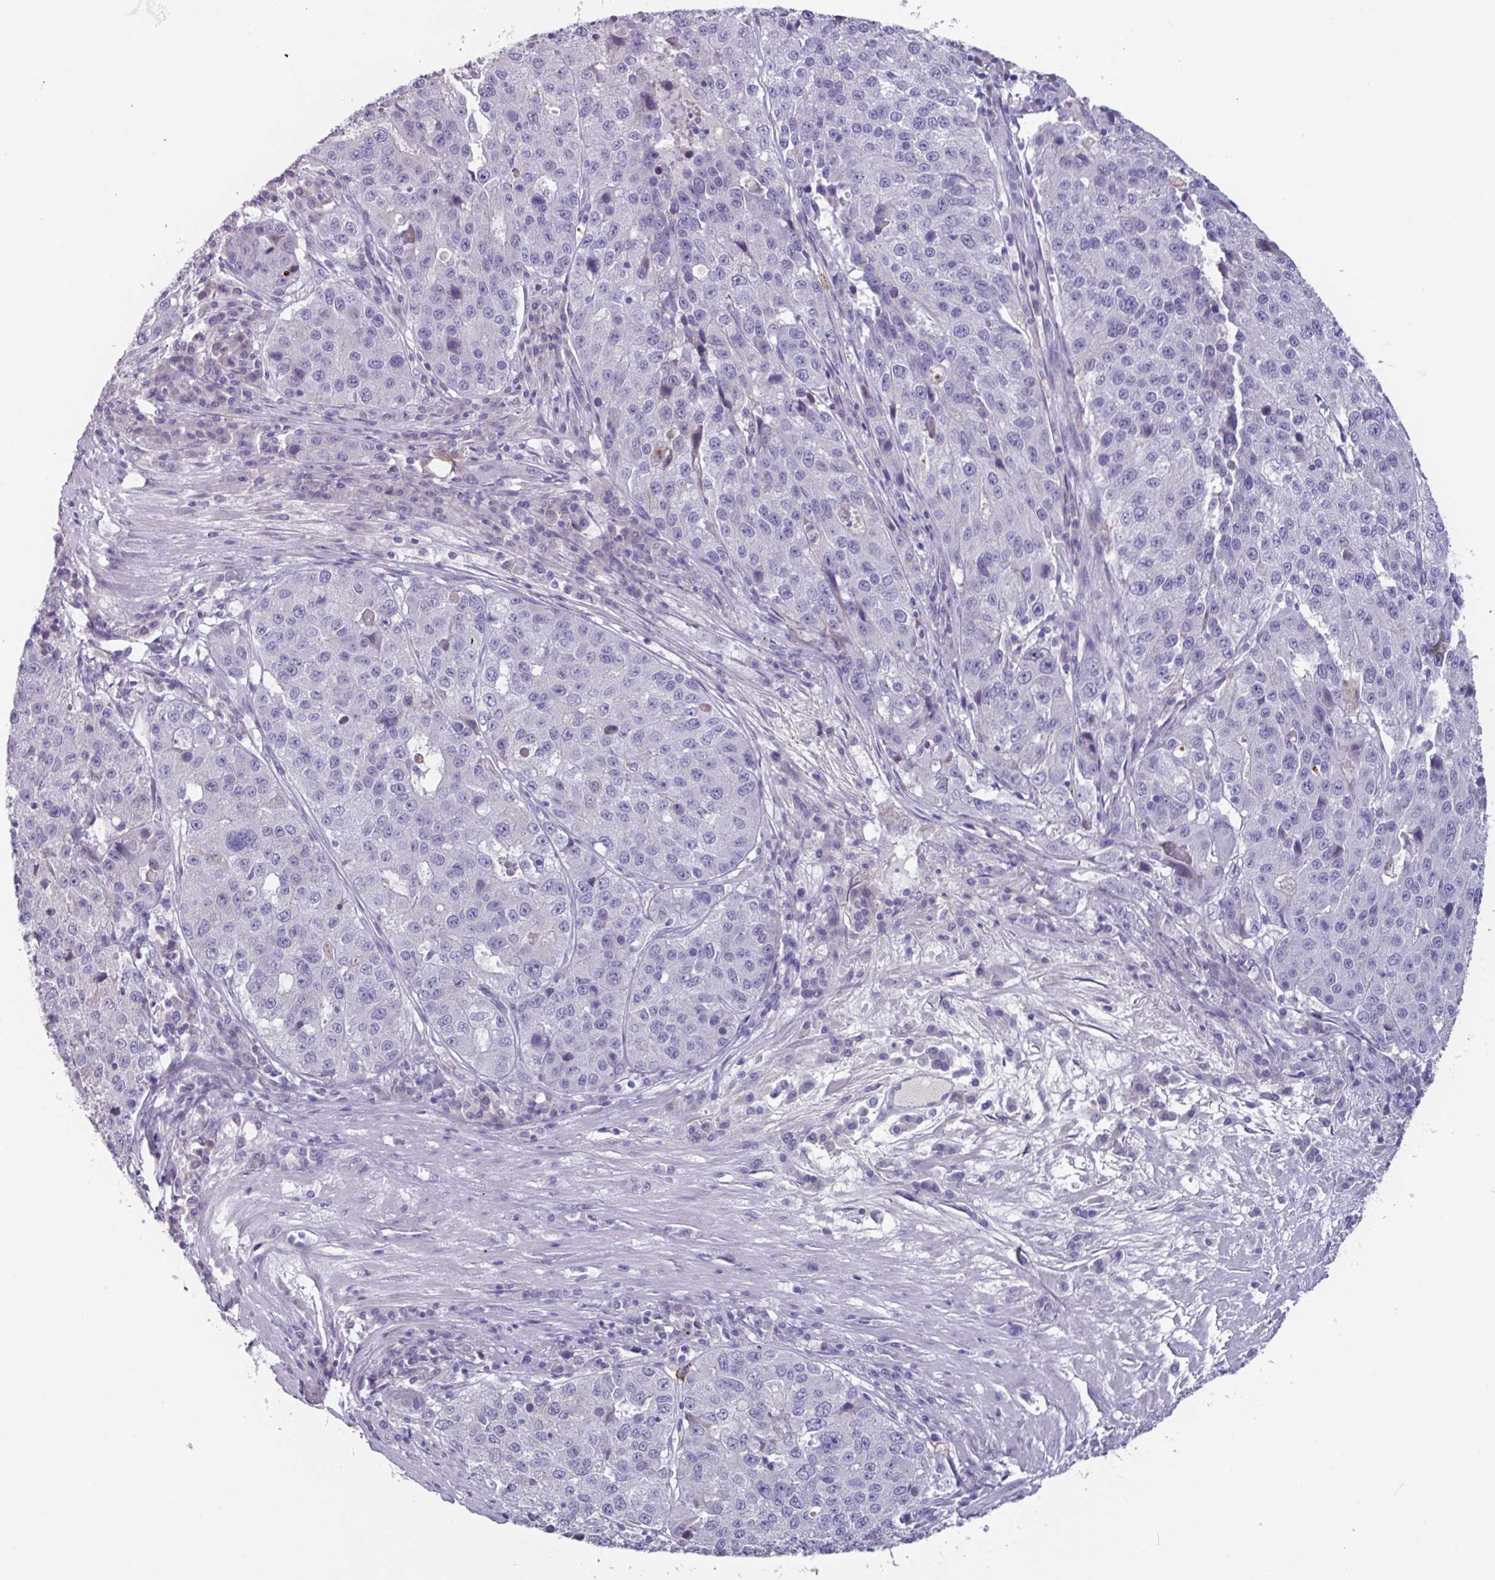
{"staining": {"intensity": "negative", "quantity": "none", "location": "none"}, "tissue": "stomach cancer", "cell_type": "Tumor cells", "image_type": "cancer", "snomed": [{"axis": "morphology", "description": "Adenocarcinoma, NOS"}, {"axis": "topography", "description": "Stomach"}], "caption": "An immunohistochemistry (IHC) histopathology image of stomach cancer (adenocarcinoma) is shown. There is no staining in tumor cells of stomach cancer (adenocarcinoma).", "gene": "OR2T10", "patient": {"sex": "male", "age": 71}}